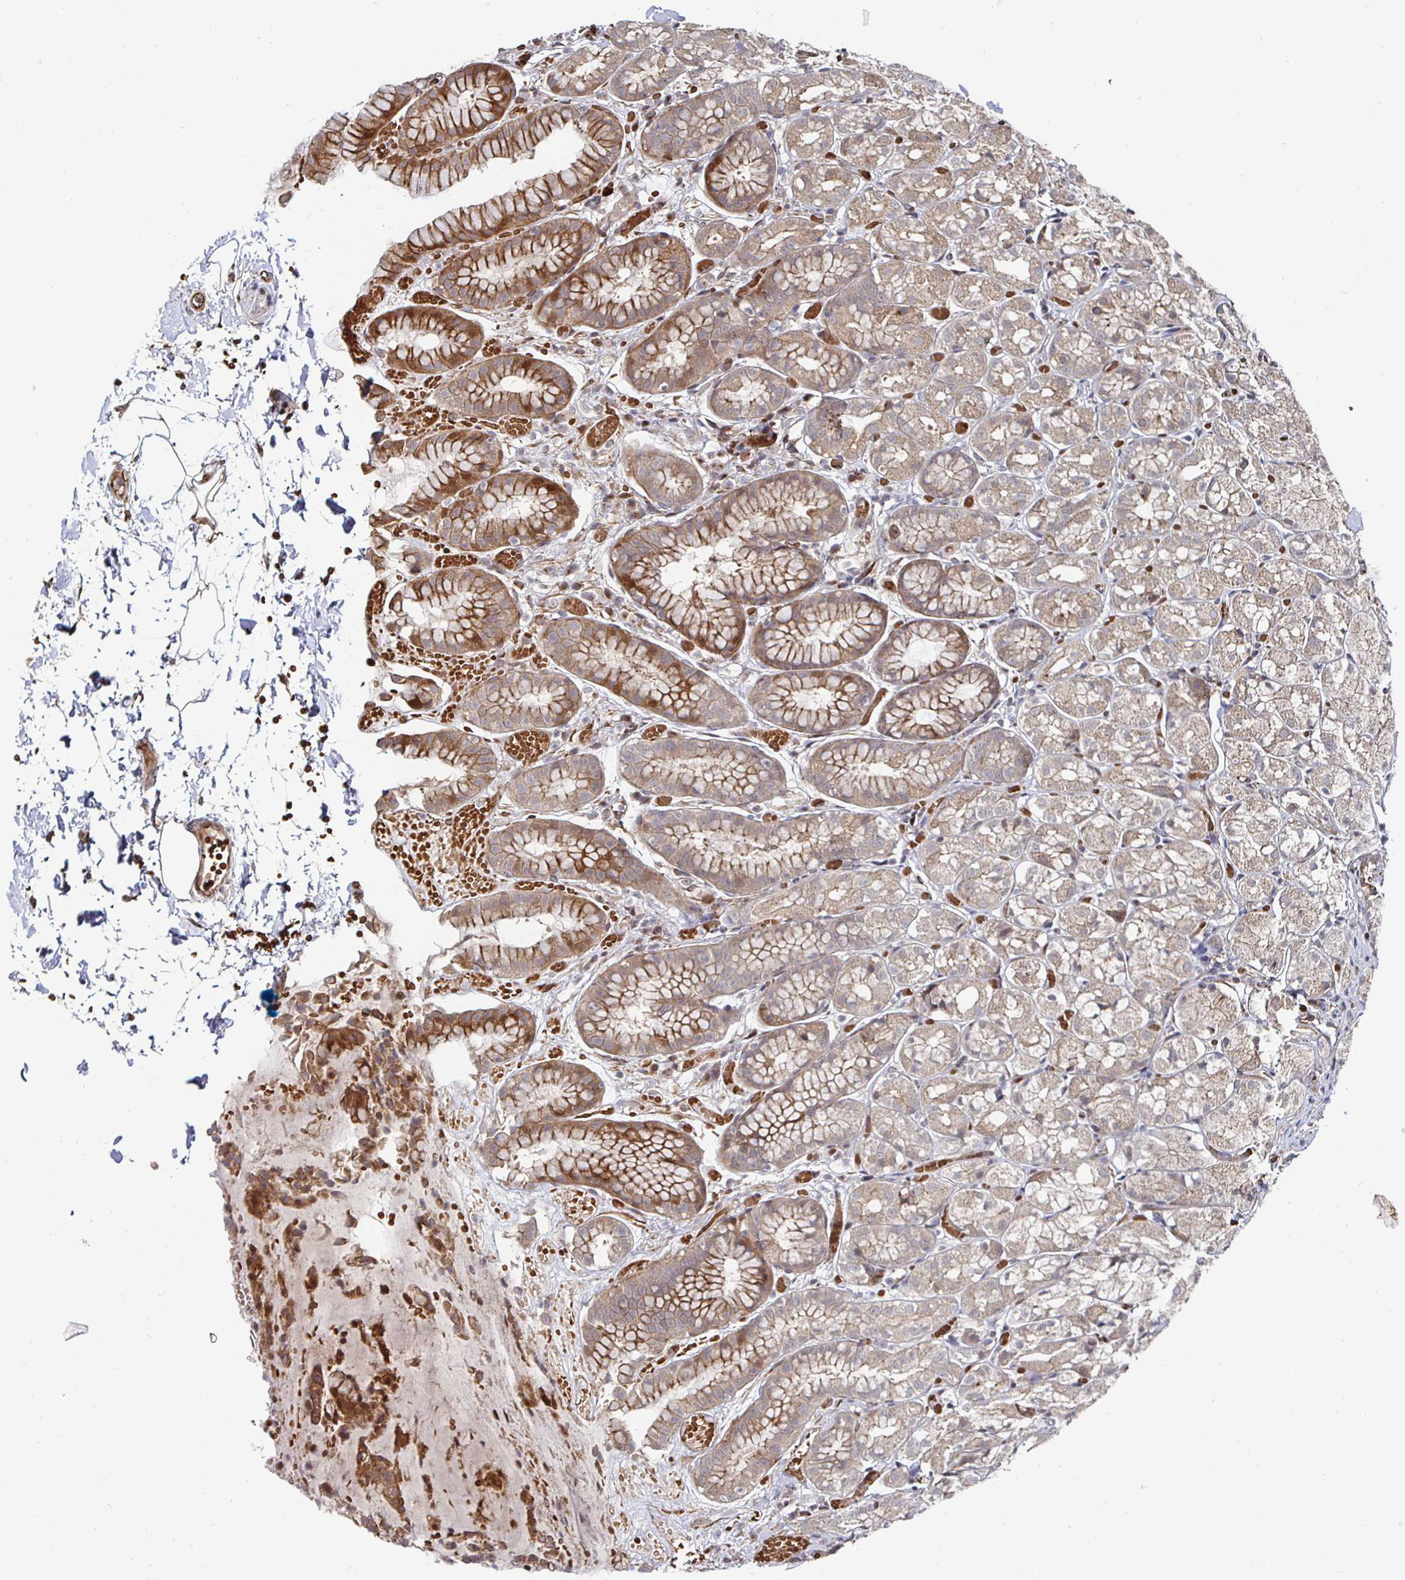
{"staining": {"intensity": "strong", "quantity": "25%-75%", "location": "cytoplasmic/membranous"}, "tissue": "stomach", "cell_type": "Glandular cells", "image_type": "normal", "snomed": [{"axis": "morphology", "description": "Normal tissue, NOS"}, {"axis": "topography", "description": "Stomach"}], "caption": "Glandular cells show high levels of strong cytoplasmic/membranous expression in about 25%-75% of cells in normal stomach.", "gene": "TBKBP1", "patient": {"sex": "male", "age": 70}}